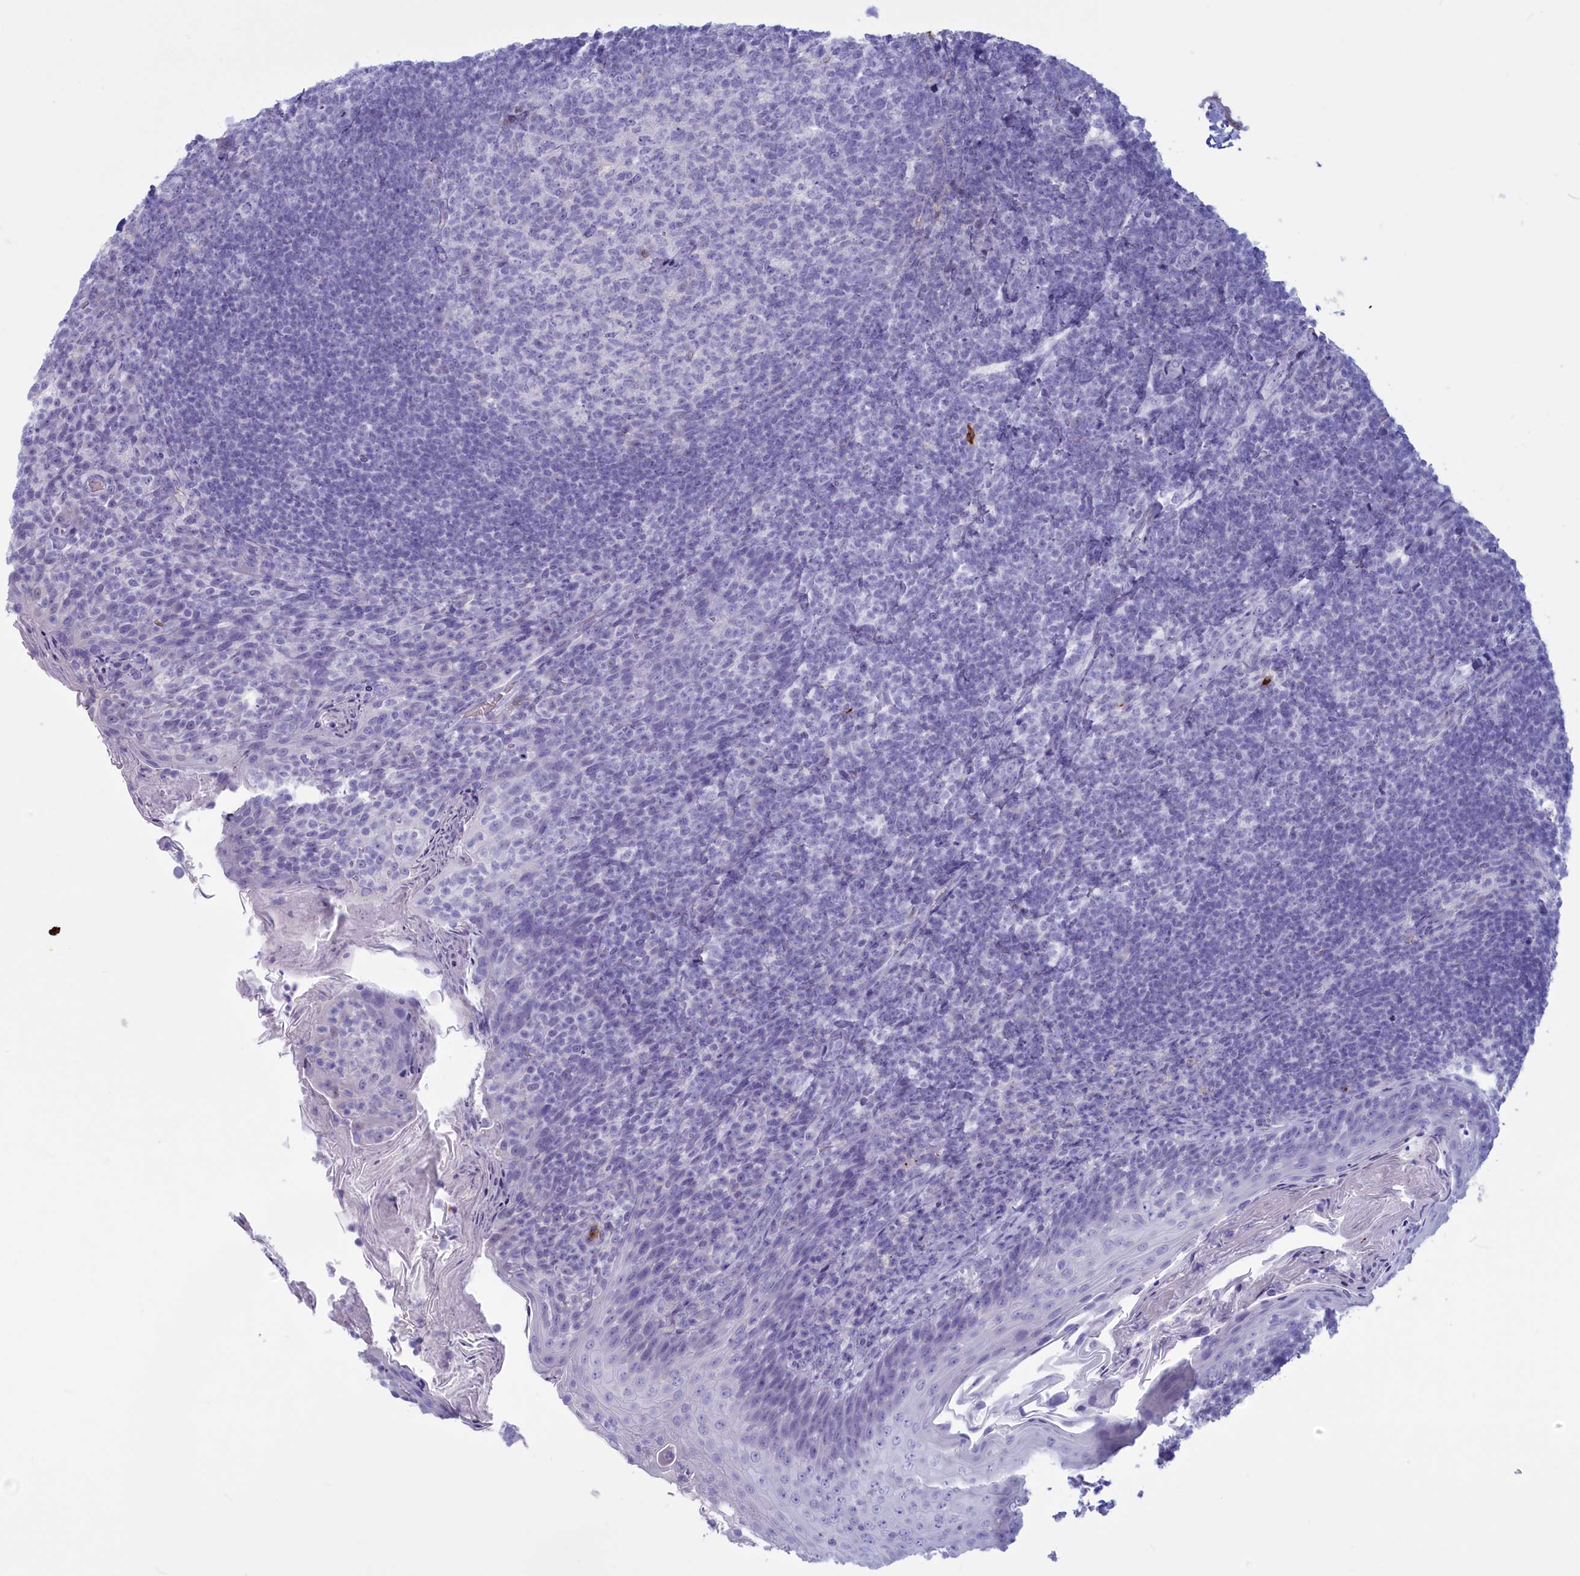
{"staining": {"intensity": "negative", "quantity": "none", "location": "none"}, "tissue": "tonsil", "cell_type": "Germinal center cells", "image_type": "normal", "snomed": [{"axis": "morphology", "description": "Normal tissue, NOS"}, {"axis": "topography", "description": "Tonsil"}], "caption": "Photomicrograph shows no protein expression in germinal center cells of normal tonsil.", "gene": "GAPDHS", "patient": {"sex": "female", "age": 10}}